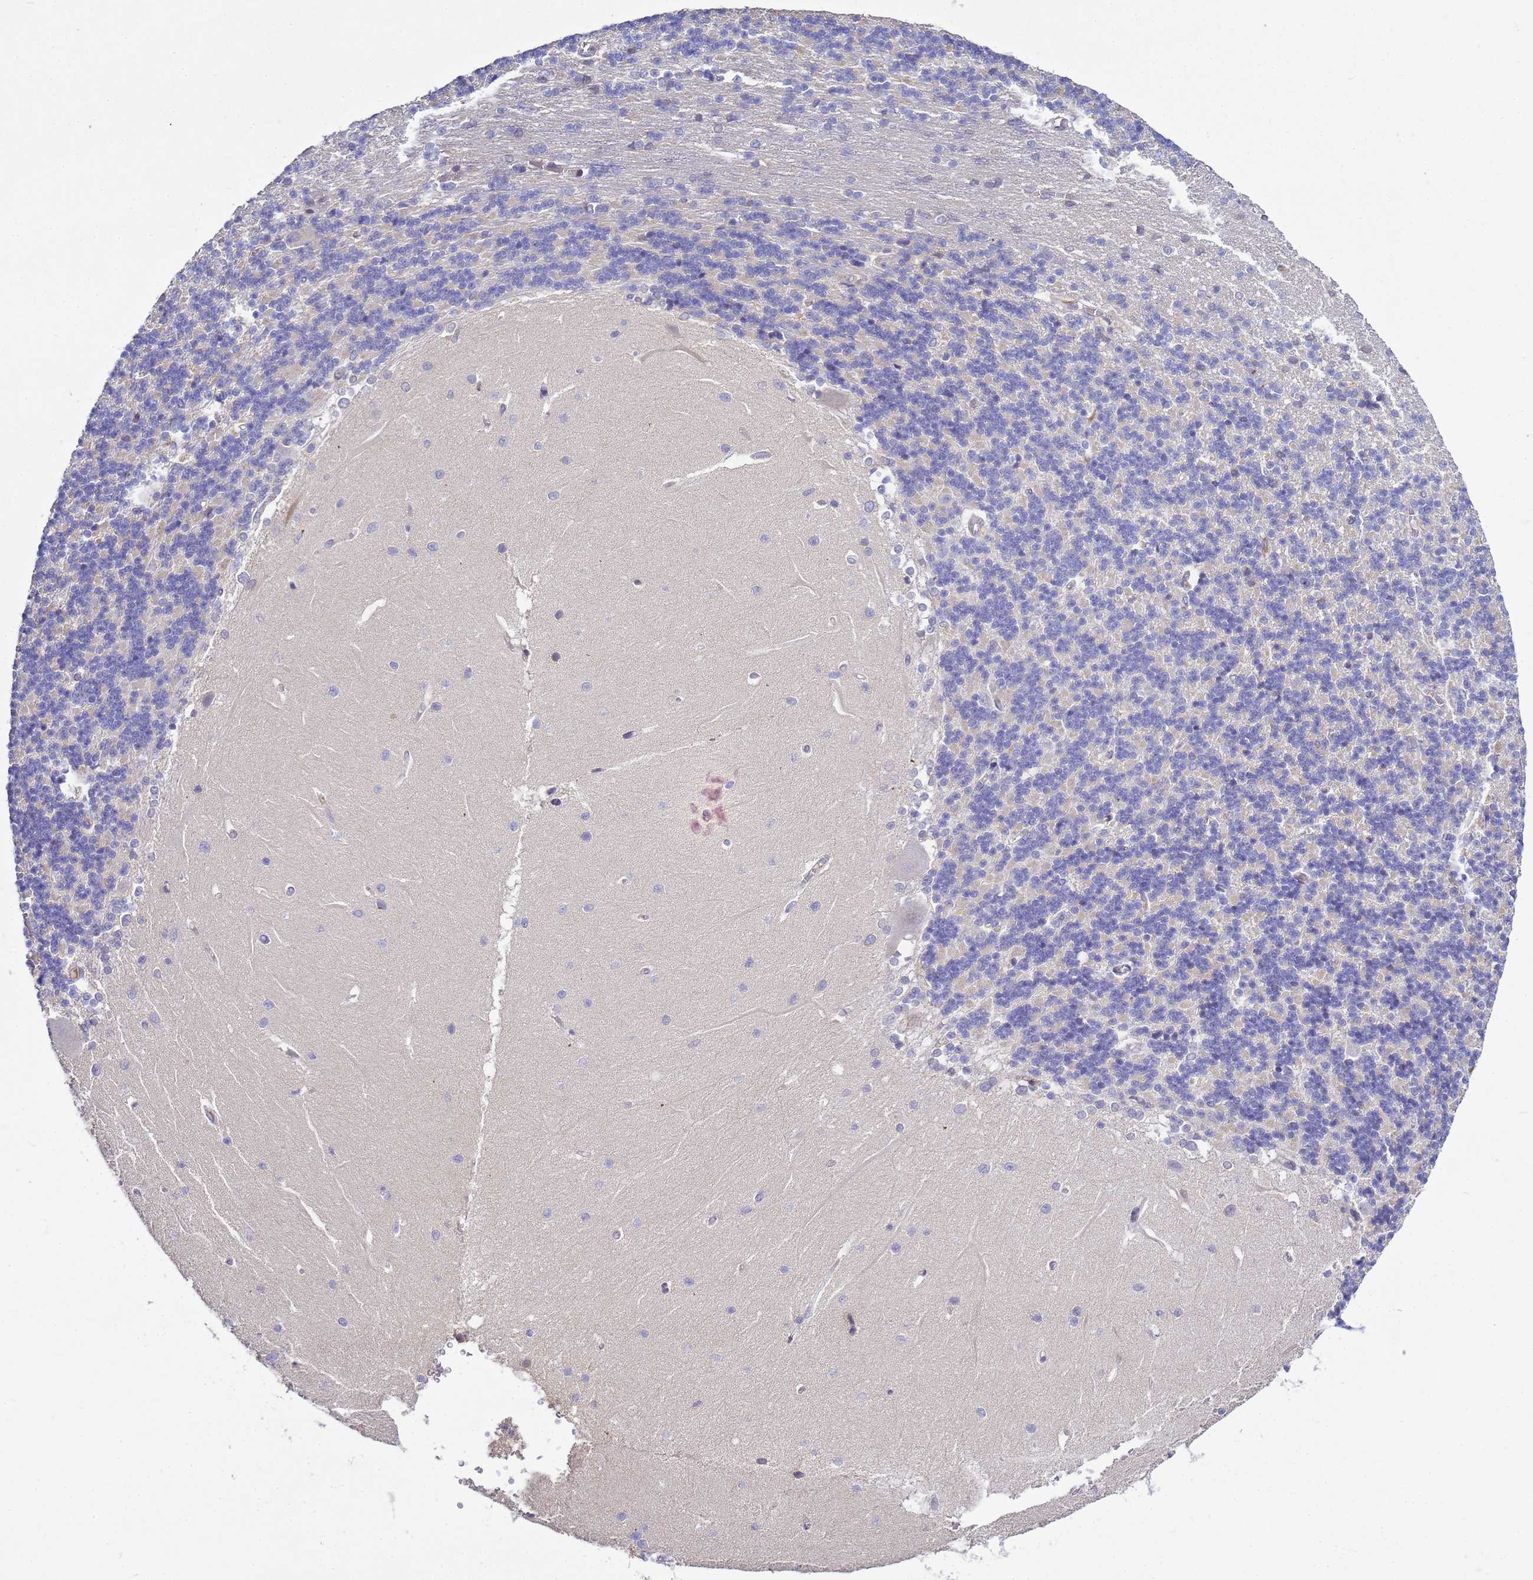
{"staining": {"intensity": "negative", "quantity": "none", "location": "none"}, "tissue": "cerebellum", "cell_type": "Cells in granular layer", "image_type": "normal", "snomed": [{"axis": "morphology", "description": "Normal tissue, NOS"}, {"axis": "topography", "description": "Cerebellum"}], "caption": "Immunohistochemical staining of normal human cerebellum shows no significant staining in cells in granular layer. (Stains: DAB immunohistochemistry (IHC) with hematoxylin counter stain, Microscopy: brightfield microscopy at high magnification).", "gene": "TBCD", "patient": {"sex": "male", "age": 37}}